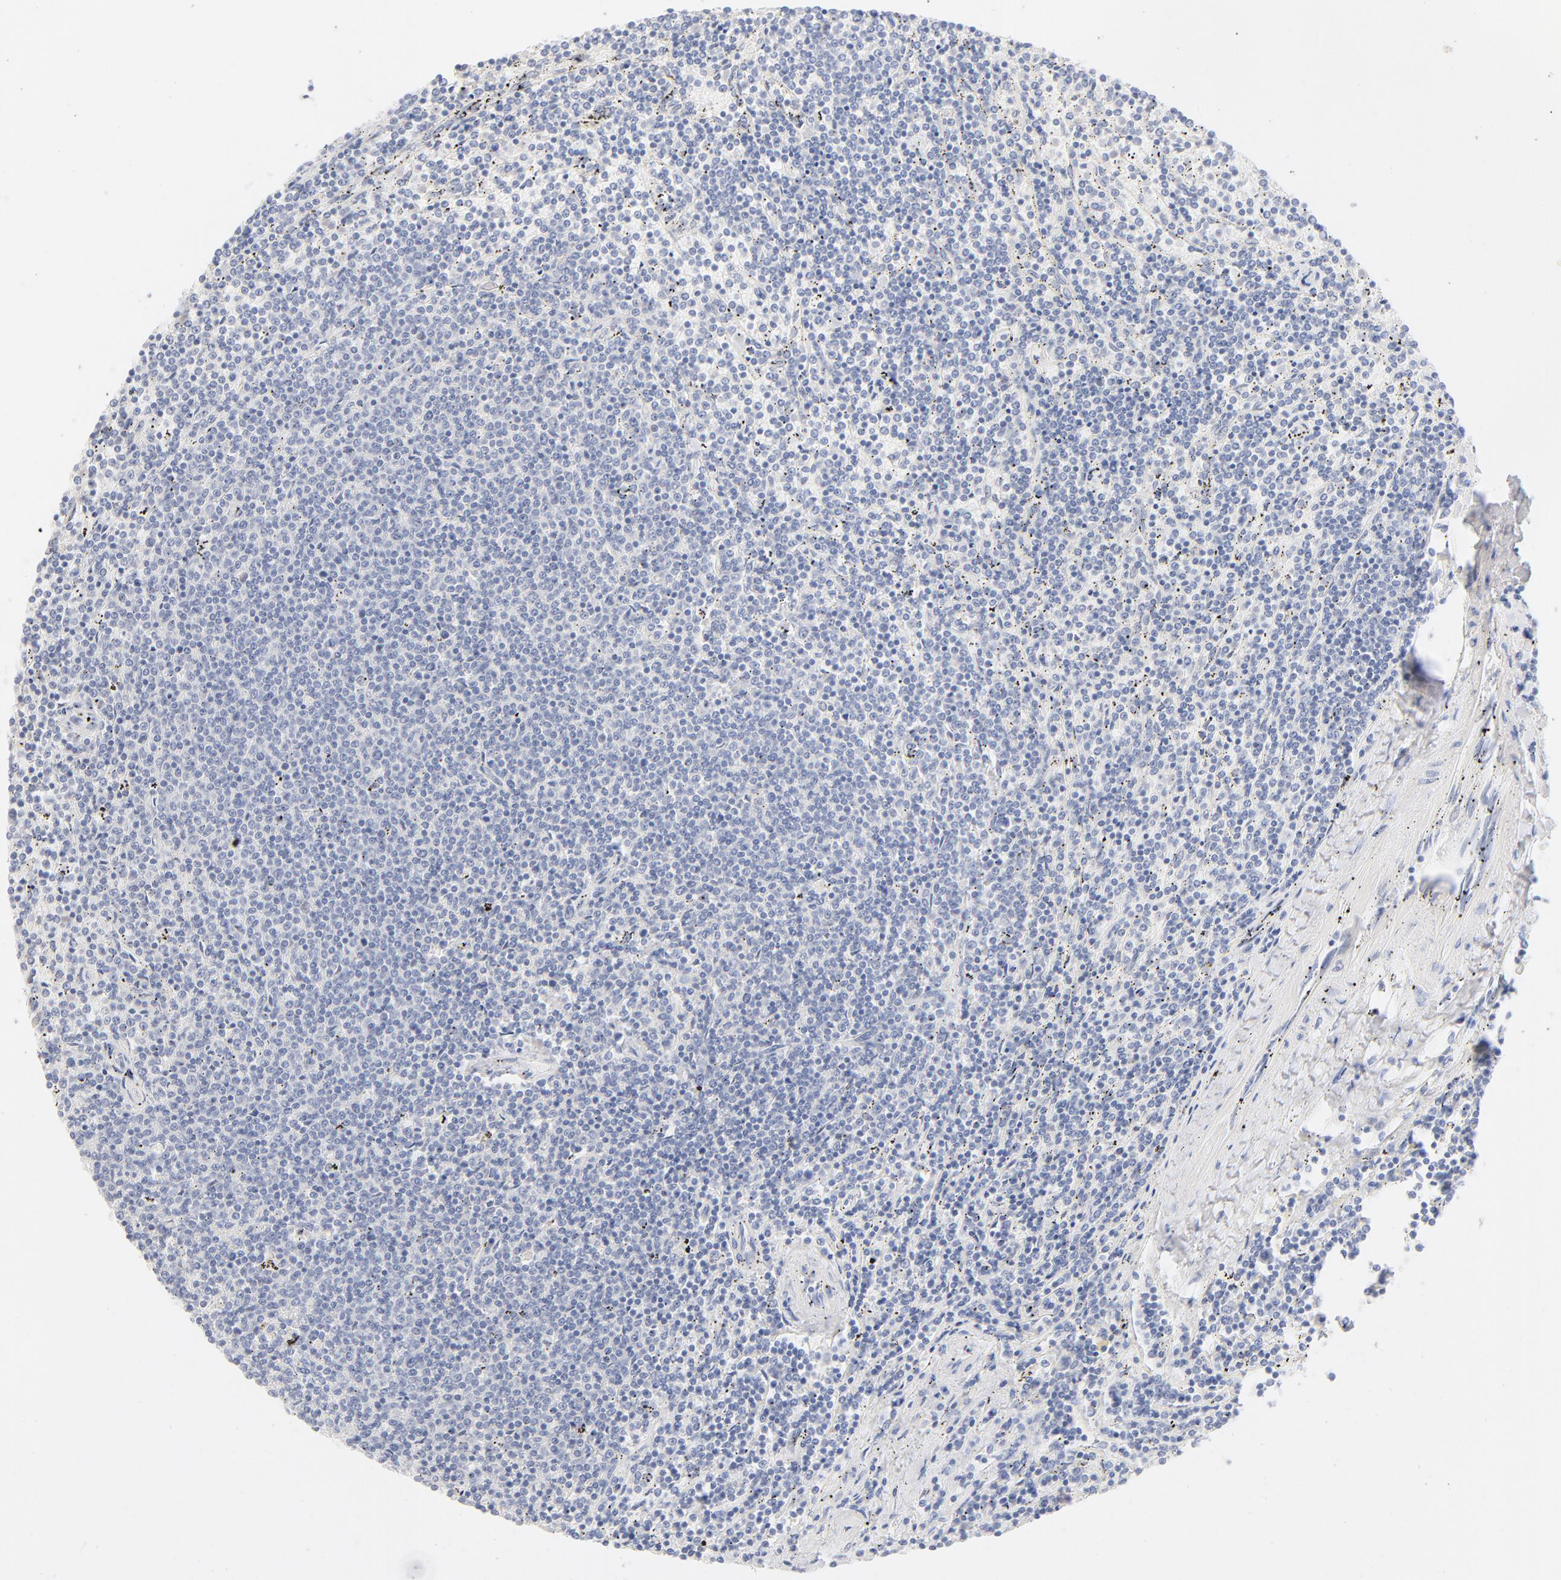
{"staining": {"intensity": "negative", "quantity": "none", "location": "none"}, "tissue": "lymphoma", "cell_type": "Tumor cells", "image_type": "cancer", "snomed": [{"axis": "morphology", "description": "Malignant lymphoma, non-Hodgkin's type, Low grade"}, {"axis": "topography", "description": "Spleen"}], "caption": "Tumor cells show no significant protein expression in lymphoma.", "gene": "ONECUT1", "patient": {"sex": "female", "age": 50}}